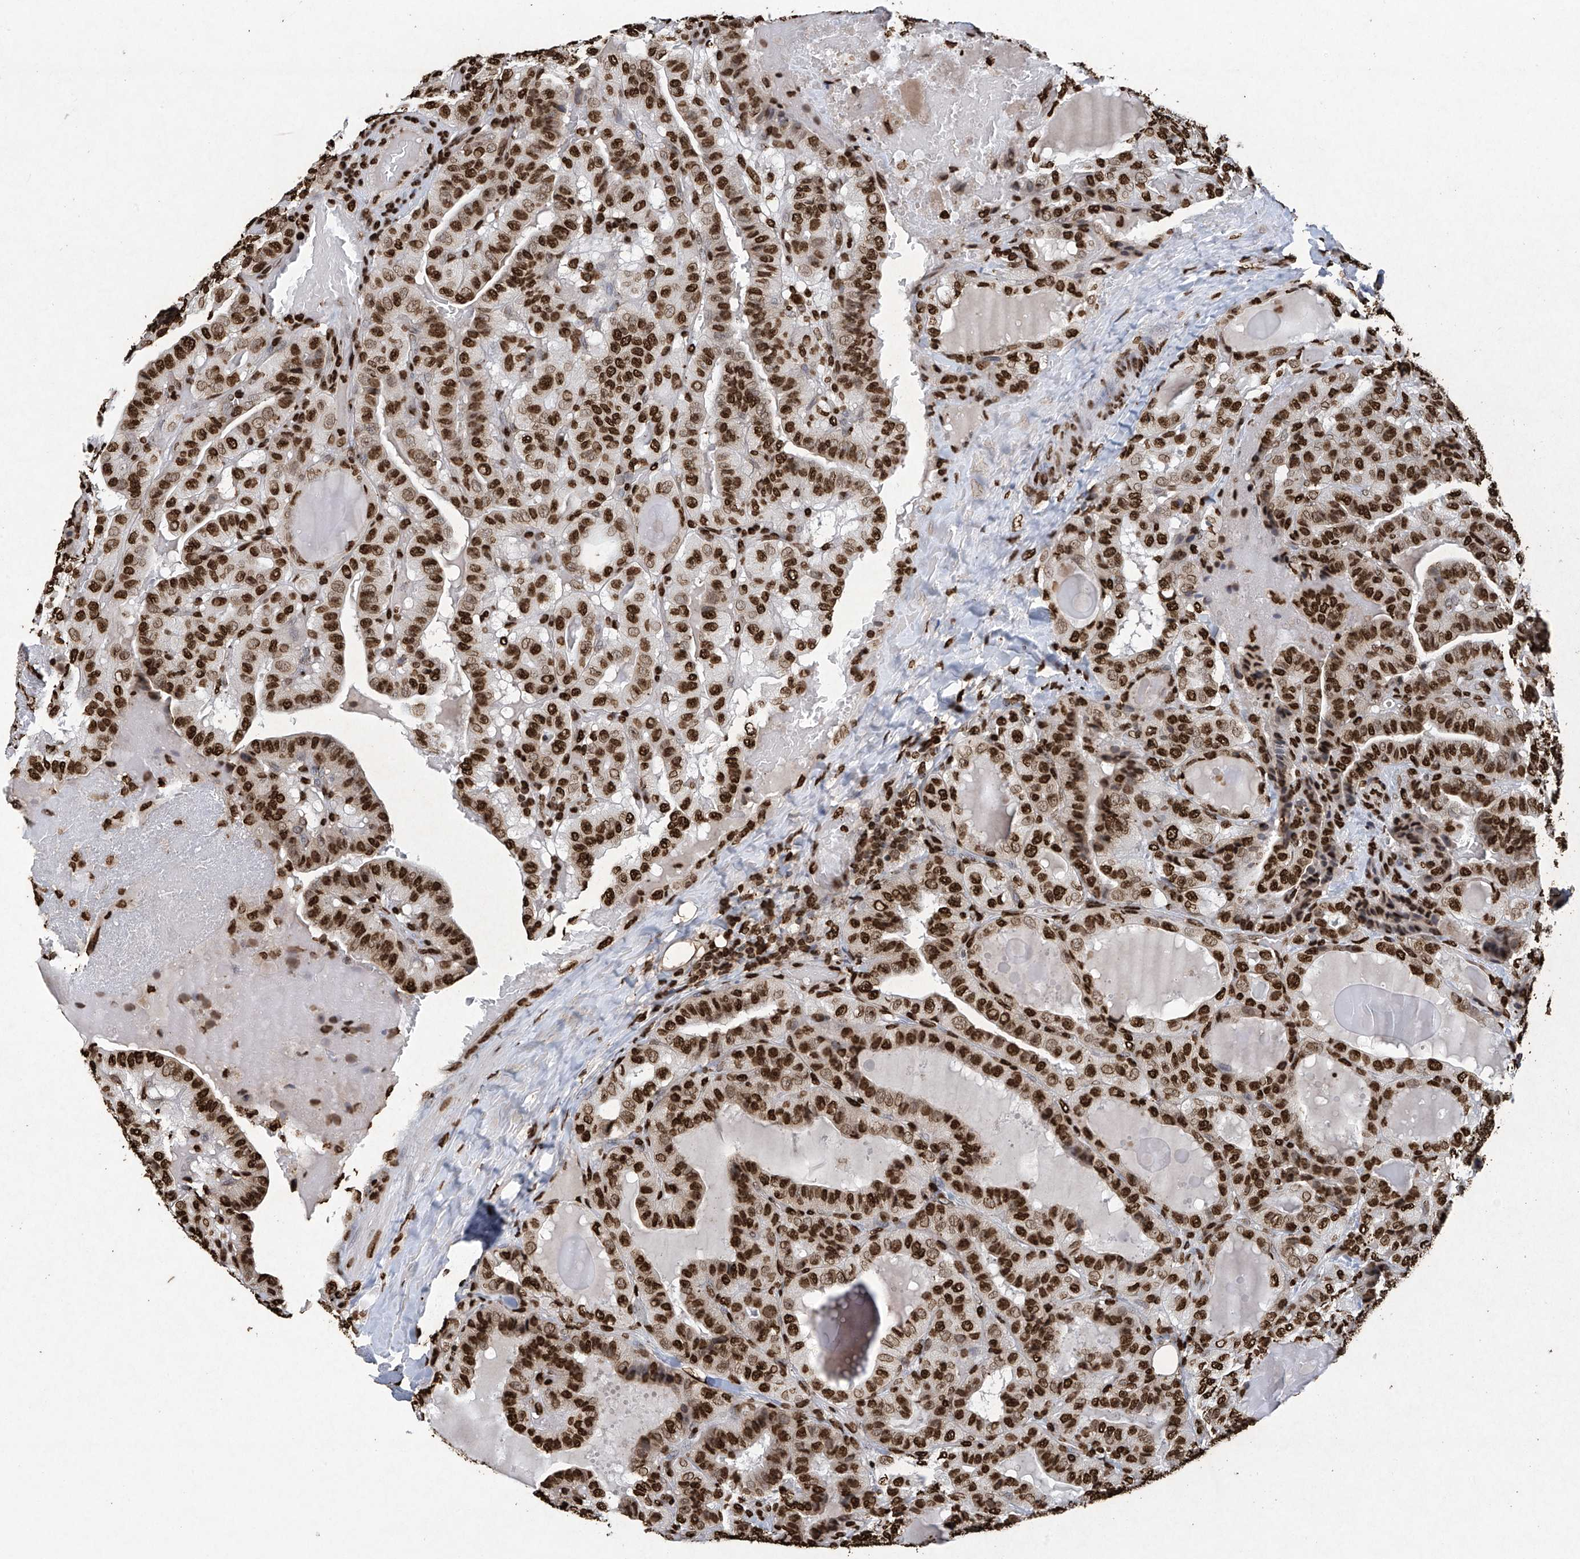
{"staining": {"intensity": "strong", "quantity": ">75%", "location": "nuclear"}, "tissue": "thyroid cancer", "cell_type": "Tumor cells", "image_type": "cancer", "snomed": [{"axis": "morphology", "description": "Papillary adenocarcinoma, NOS"}, {"axis": "topography", "description": "Thyroid gland"}], "caption": "Thyroid cancer tissue demonstrates strong nuclear positivity in approximately >75% of tumor cells", "gene": "H3-3A", "patient": {"sex": "male", "age": 77}}